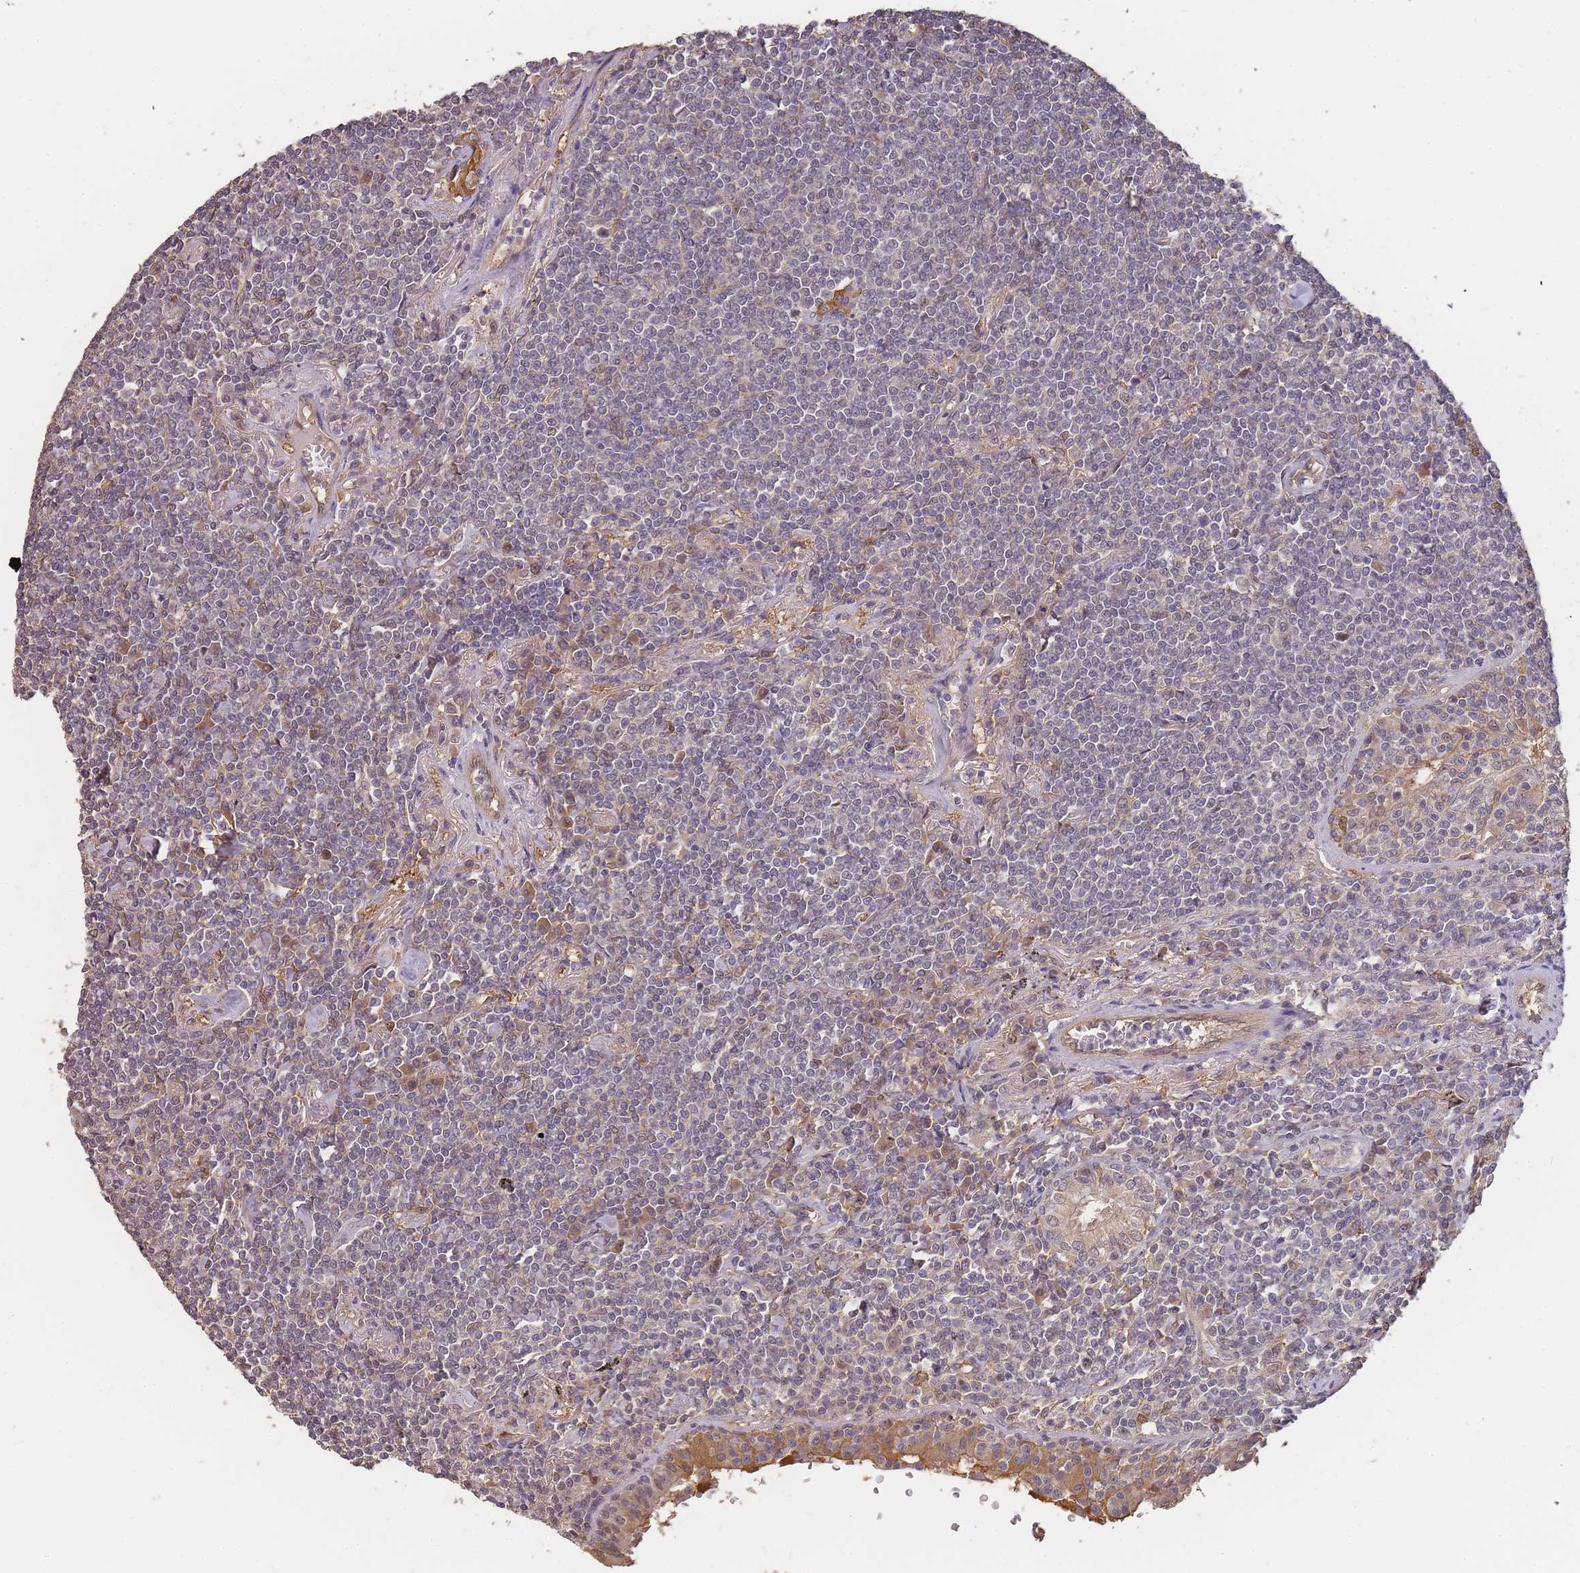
{"staining": {"intensity": "negative", "quantity": "none", "location": "none"}, "tissue": "lymphoma", "cell_type": "Tumor cells", "image_type": "cancer", "snomed": [{"axis": "morphology", "description": "Malignant lymphoma, non-Hodgkin's type, Low grade"}, {"axis": "topography", "description": "Lung"}], "caption": "Immunohistochemical staining of human lymphoma exhibits no significant positivity in tumor cells.", "gene": "CDKN2AIPNL", "patient": {"sex": "female", "age": 71}}